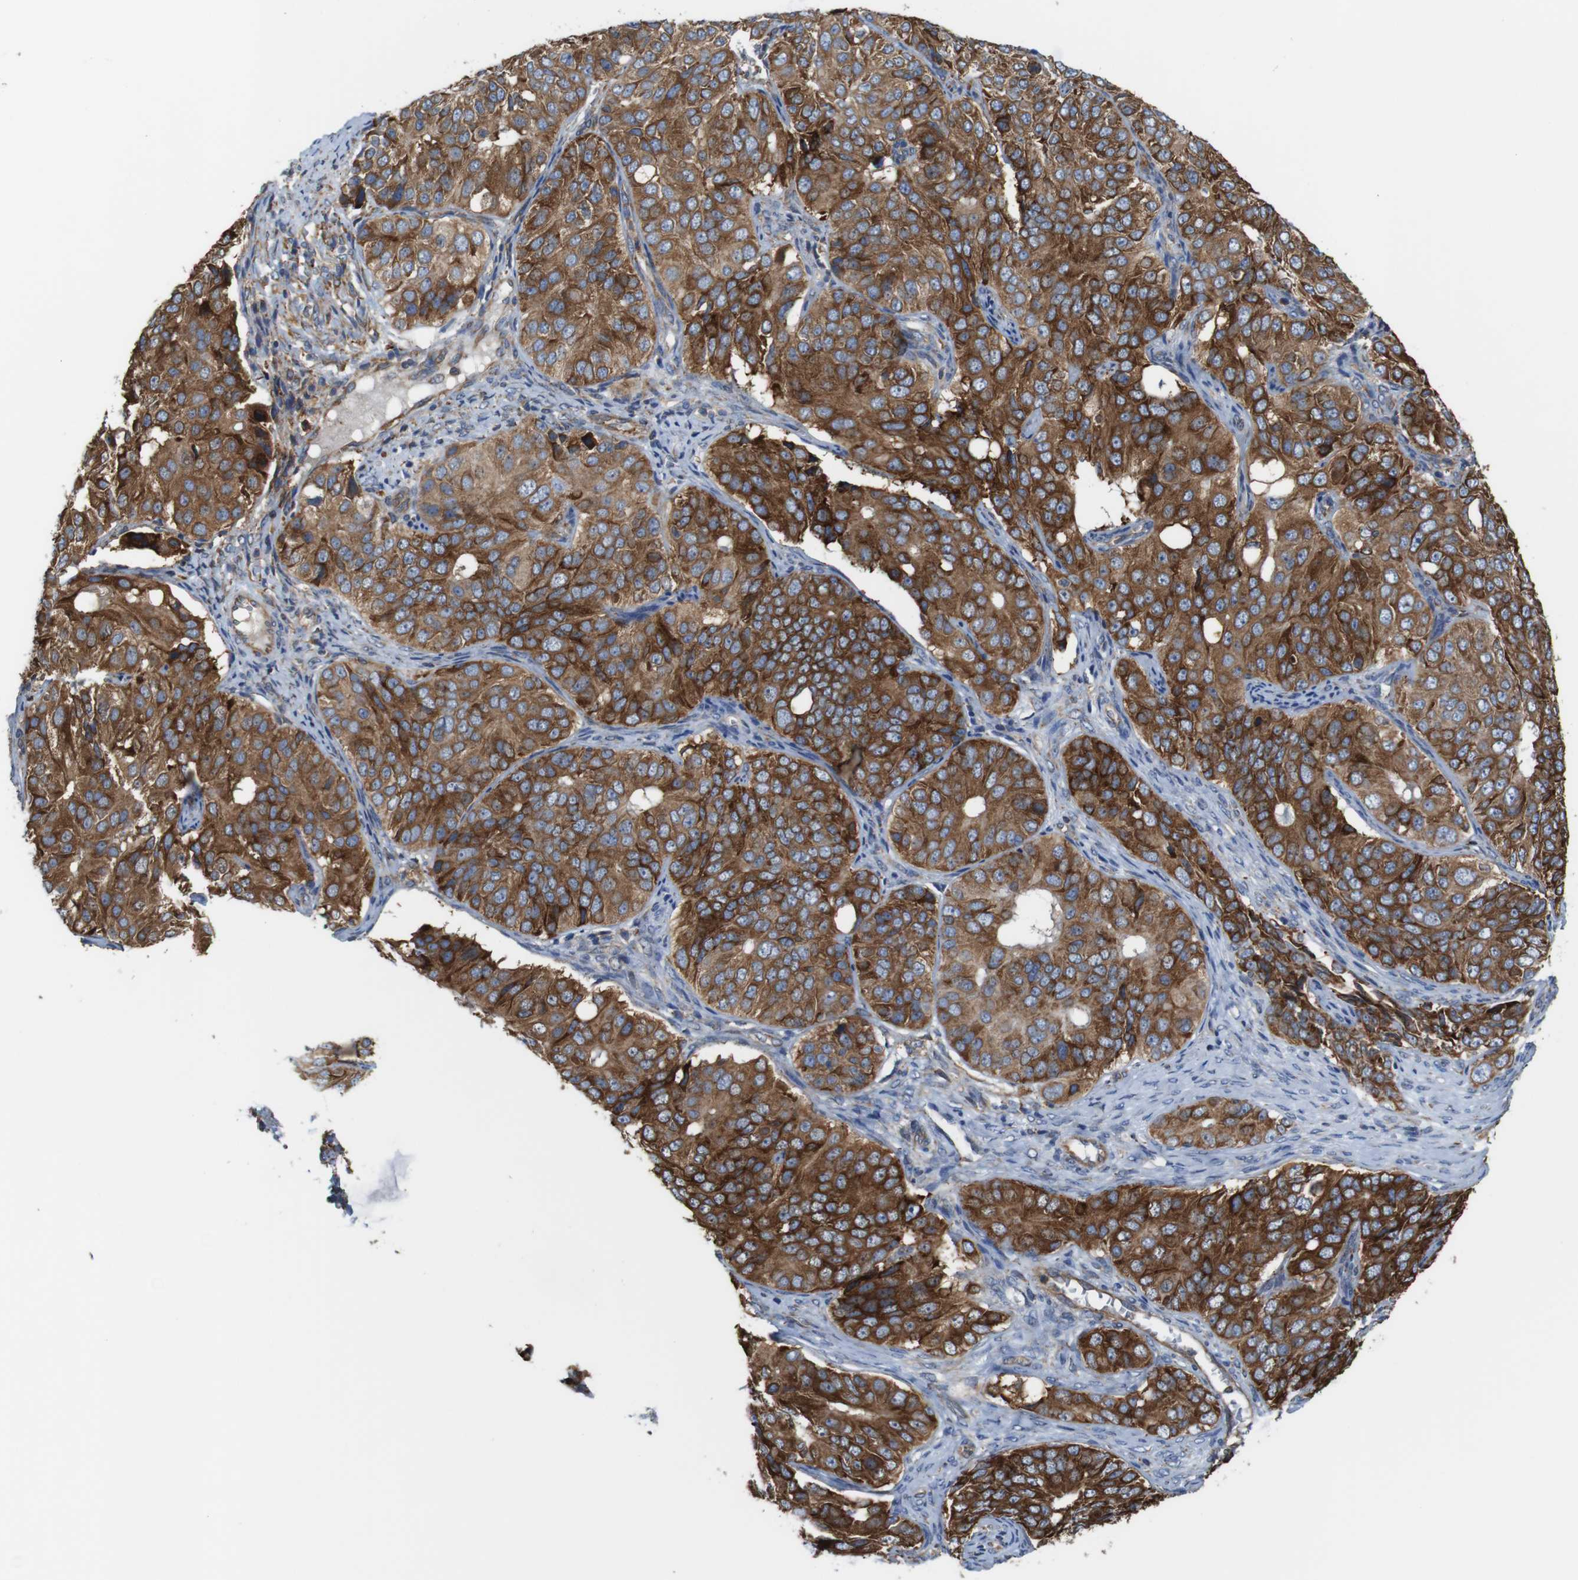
{"staining": {"intensity": "moderate", "quantity": ">75%", "location": "cytoplasmic/membranous"}, "tissue": "ovarian cancer", "cell_type": "Tumor cells", "image_type": "cancer", "snomed": [{"axis": "morphology", "description": "Carcinoma, endometroid"}, {"axis": "topography", "description": "Ovary"}], "caption": "Ovarian cancer (endometroid carcinoma) stained for a protein reveals moderate cytoplasmic/membranous positivity in tumor cells. Immunohistochemistry (ihc) stains the protein in brown and the nuclei are stained blue.", "gene": "UGGT1", "patient": {"sex": "female", "age": 51}}